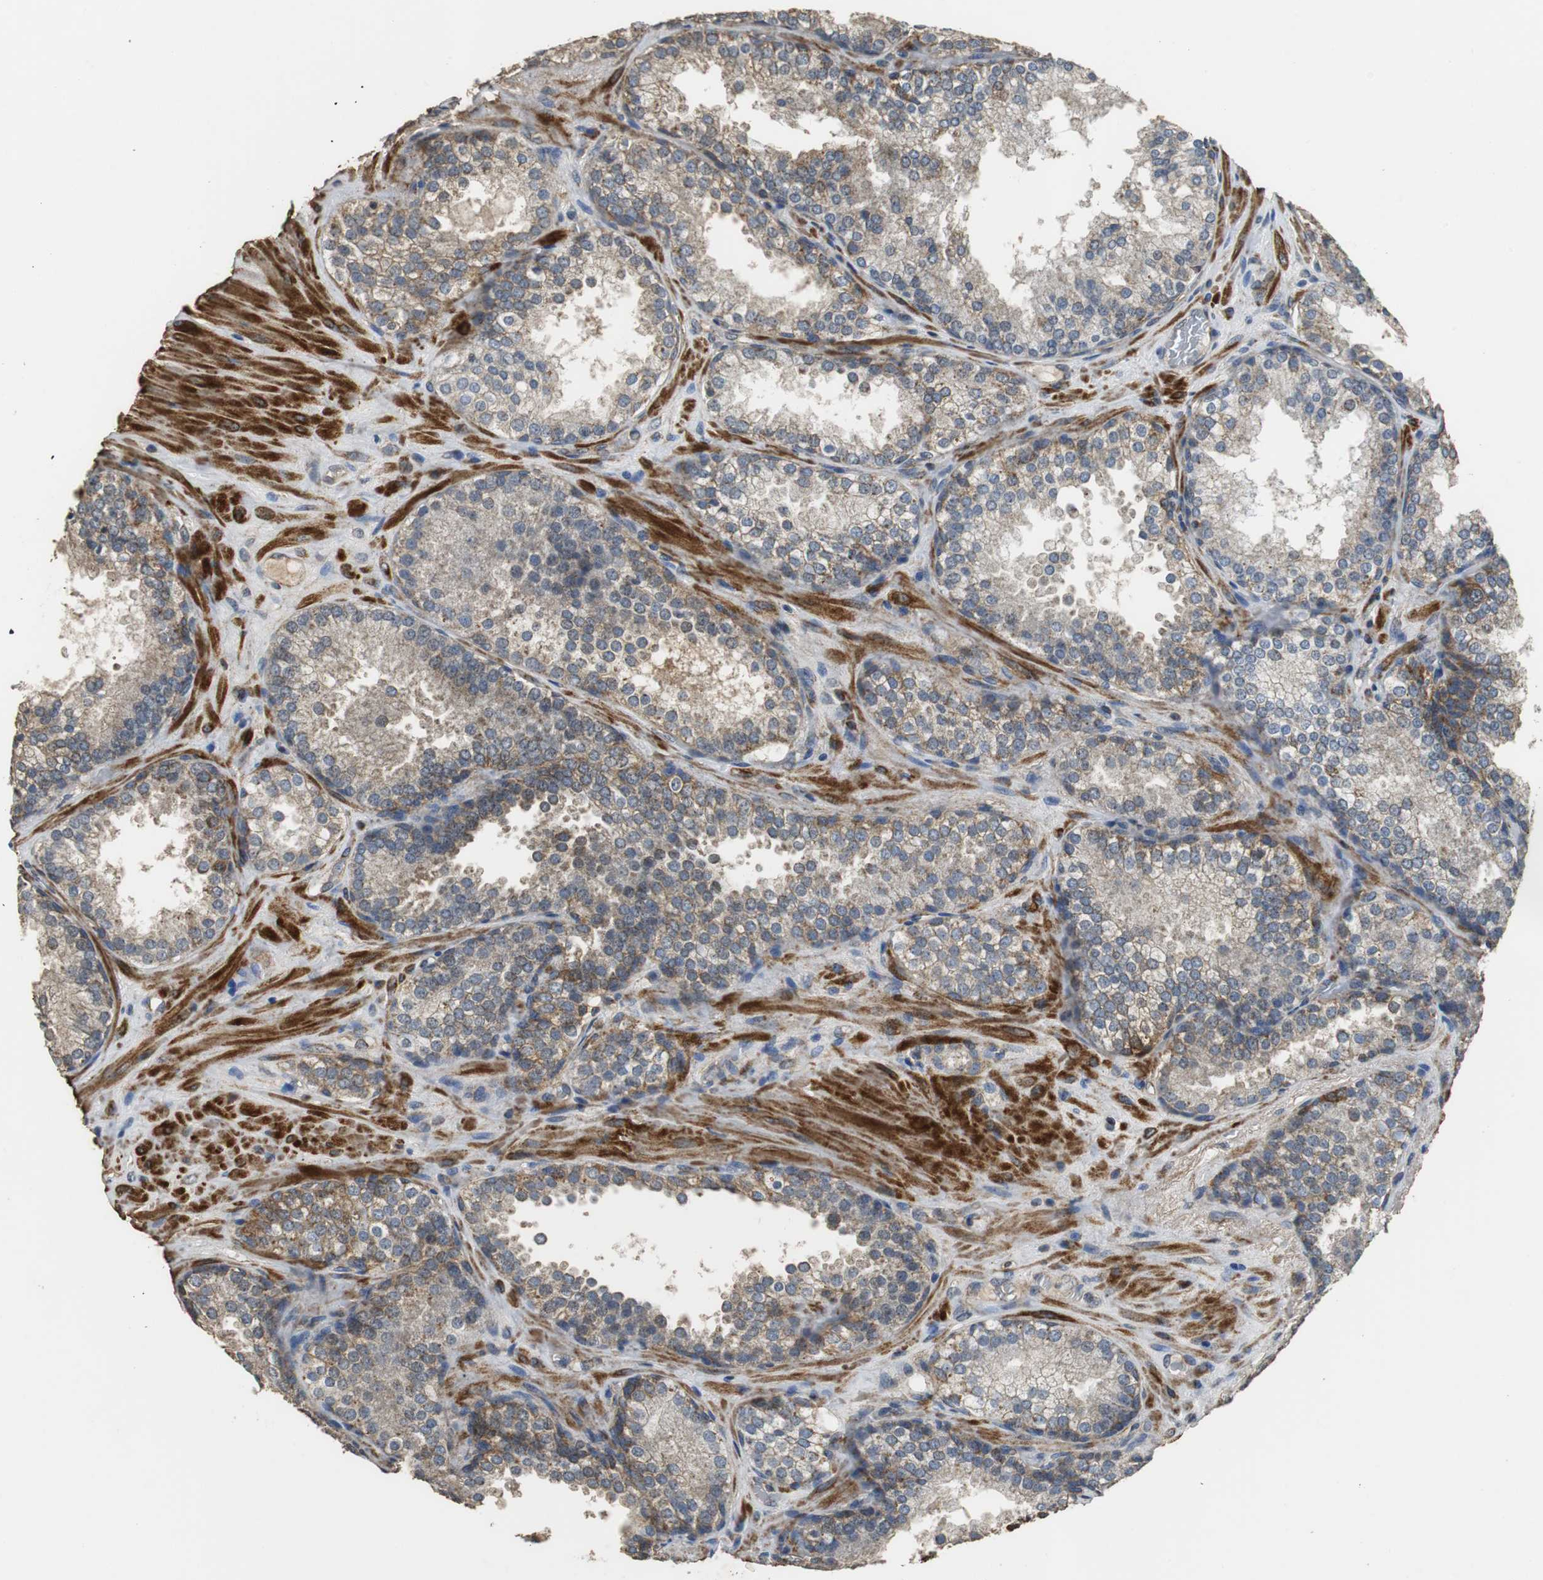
{"staining": {"intensity": "weak", "quantity": "25%-75%", "location": "cytoplasmic/membranous"}, "tissue": "prostate cancer", "cell_type": "Tumor cells", "image_type": "cancer", "snomed": [{"axis": "morphology", "description": "Adenocarcinoma, High grade"}, {"axis": "topography", "description": "Prostate"}], "caption": "Immunohistochemical staining of prostate cancer (high-grade adenocarcinoma) displays low levels of weak cytoplasmic/membranous expression in approximately 25%-75% of tumor cells.", "gene": "NNT", "patient": {"sex": "male", "age": 70}}